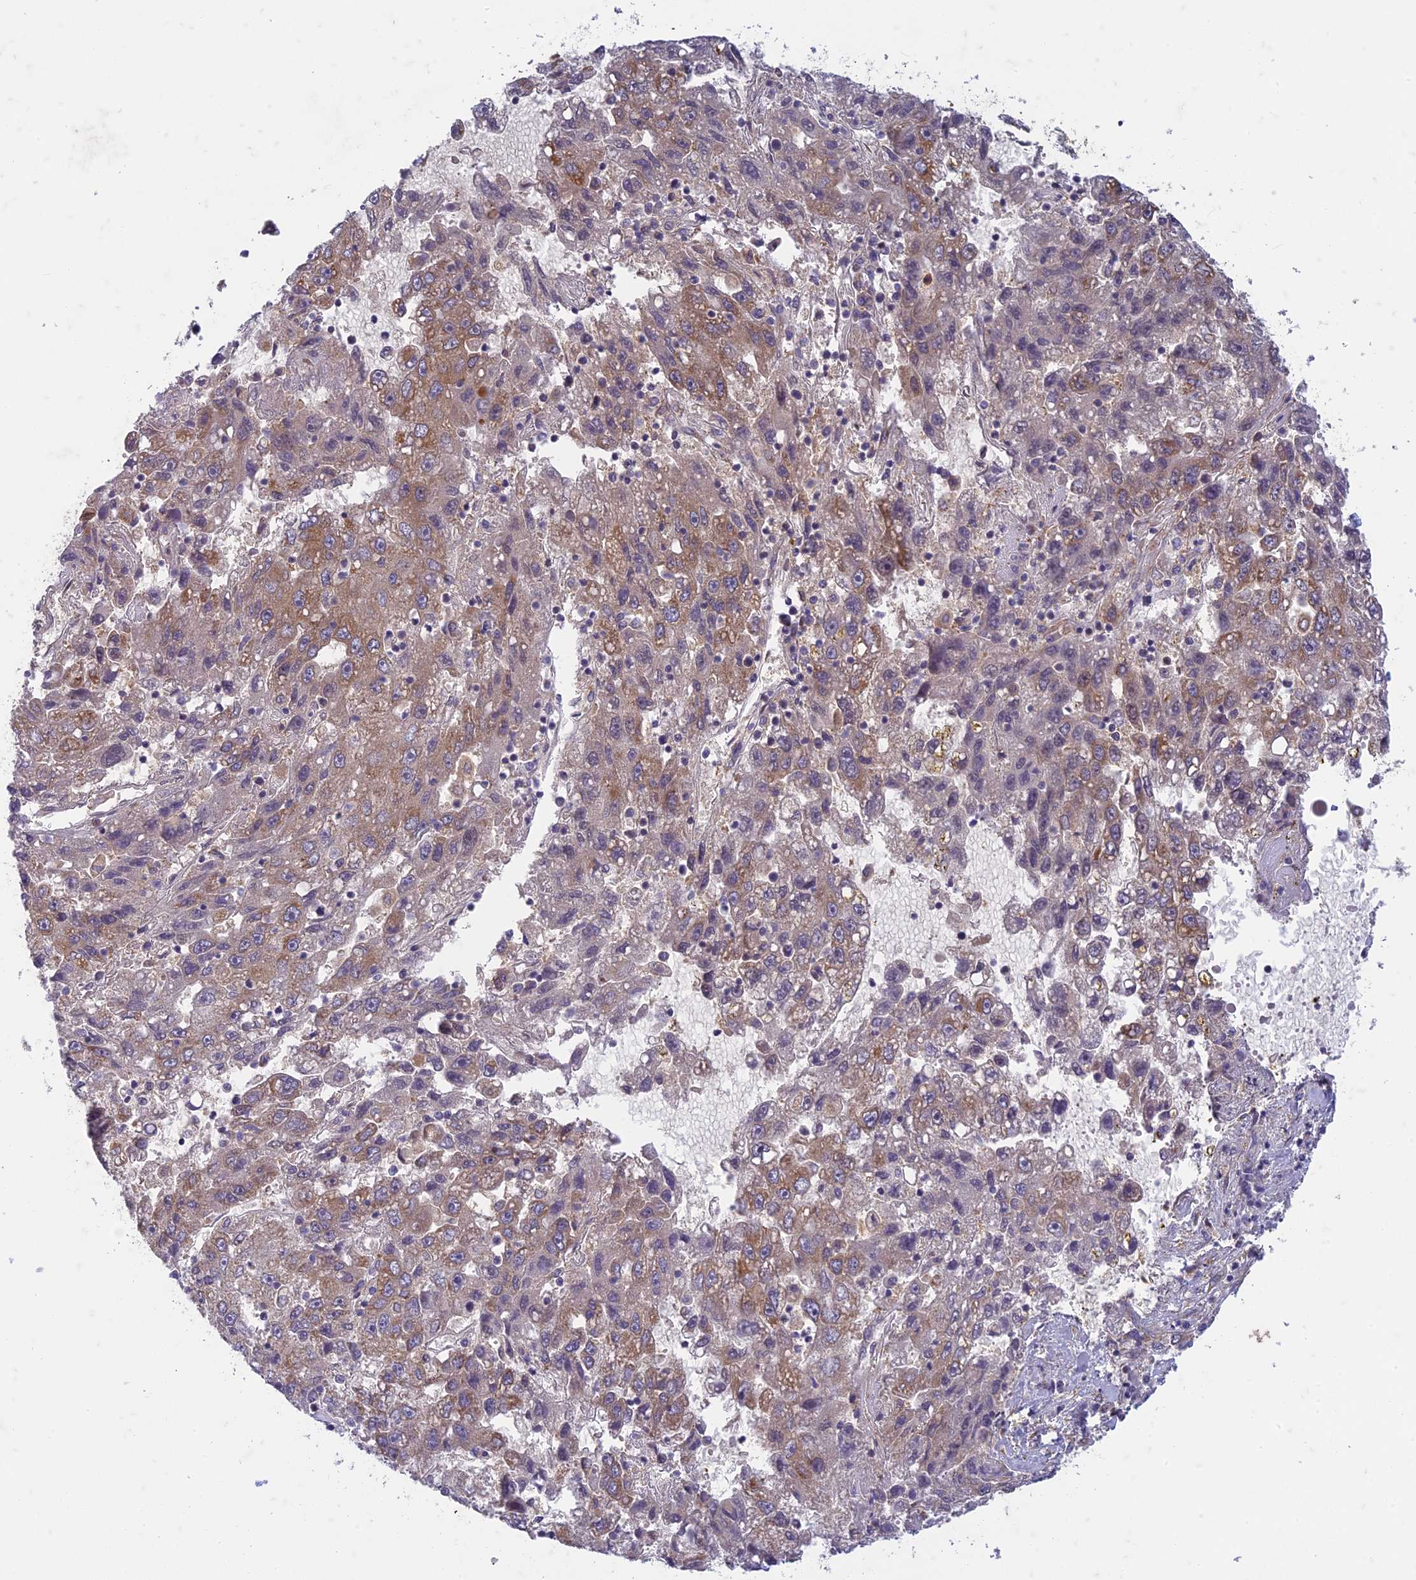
{"staining": {"intensity": "moderate", "quantity": "<25%", "location": "cytoplasmic/membranous"}, "tissue": "liver cancer", "cell_type": "Tumor cells", "image_type": "cancer", "snomed": [{"axis": "morphology", "description": "Carcinoma, Hepatocellular, NOS"}, {"axis": "topography", "description": "Liver"}], "caption": "Protein expression analysis of liver cancer (hepatocellular carcinoma) reveals moderate cytoplasmic/membranous staining in about <25% of tumor cells. (Stains: DAB (3,3'-diaminobenzidine) in brown, nuclei in blue, Microscopy: brightfield microscopy at high magnification).", "gene": "TCF25", "patient": {"sex": "male", "age": 49}}